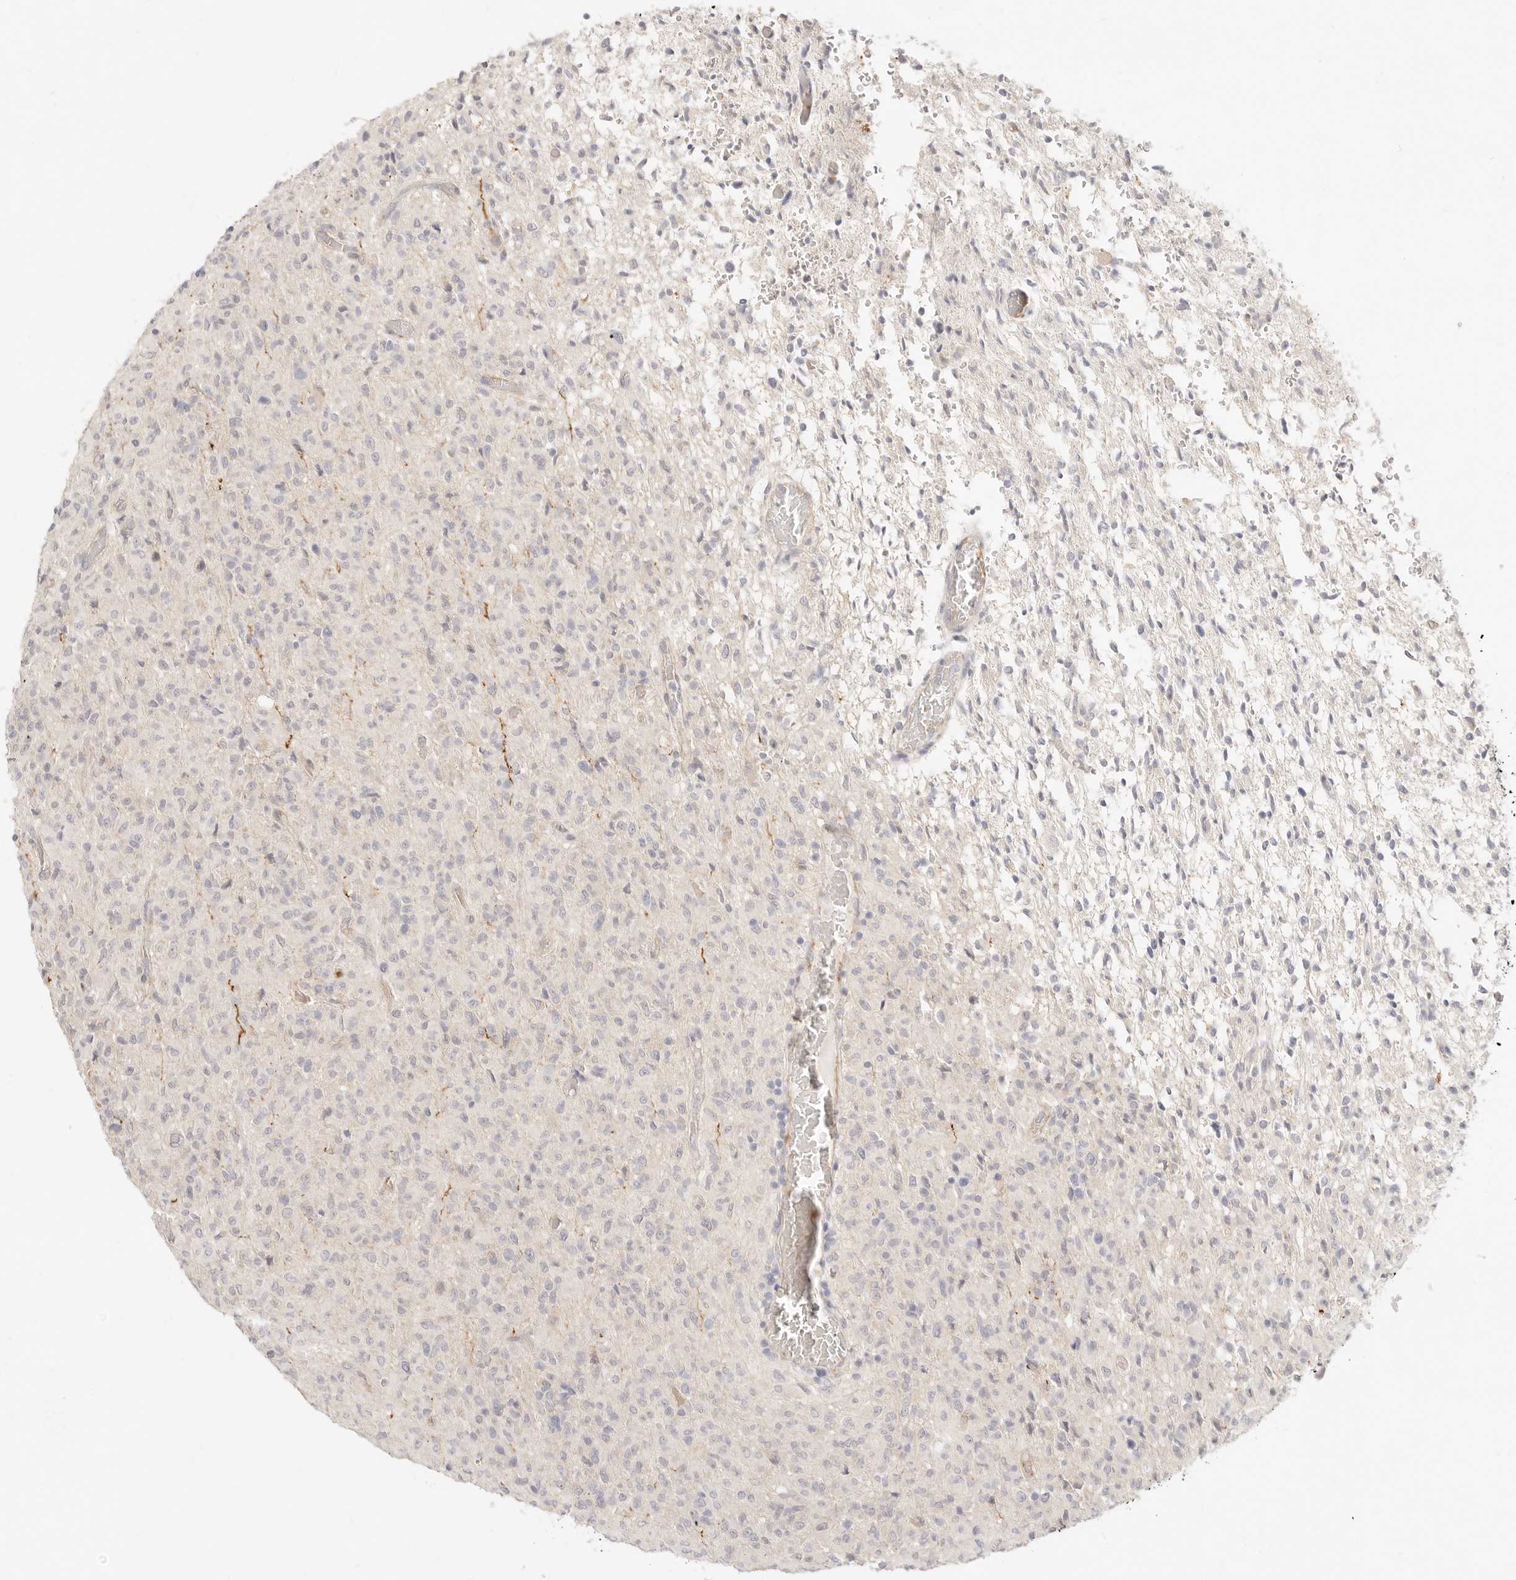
{"staining": {"intensity": "negative", "quantity": "none", "location": "none"}, "tissue": "glioma", "cell_type": "Tumor cells", "image_type": "cancer", "snomed": [{"axis": "morphology", "description": "Glioma, malignant, High grade"}, {"axis": "topography", "description": "Brain"}], "caption": "This photomicrograph is of malignant glioma (high-grade) stained with immunohistochemistry to label a protein in brown with the nuclei are counter-stained blue. There is no positivity in tumor cells. (DAB IHC with hematoxylin counter stain).", "gene": "UBXN10", "patient": {"sex": "female", "age": 57}}